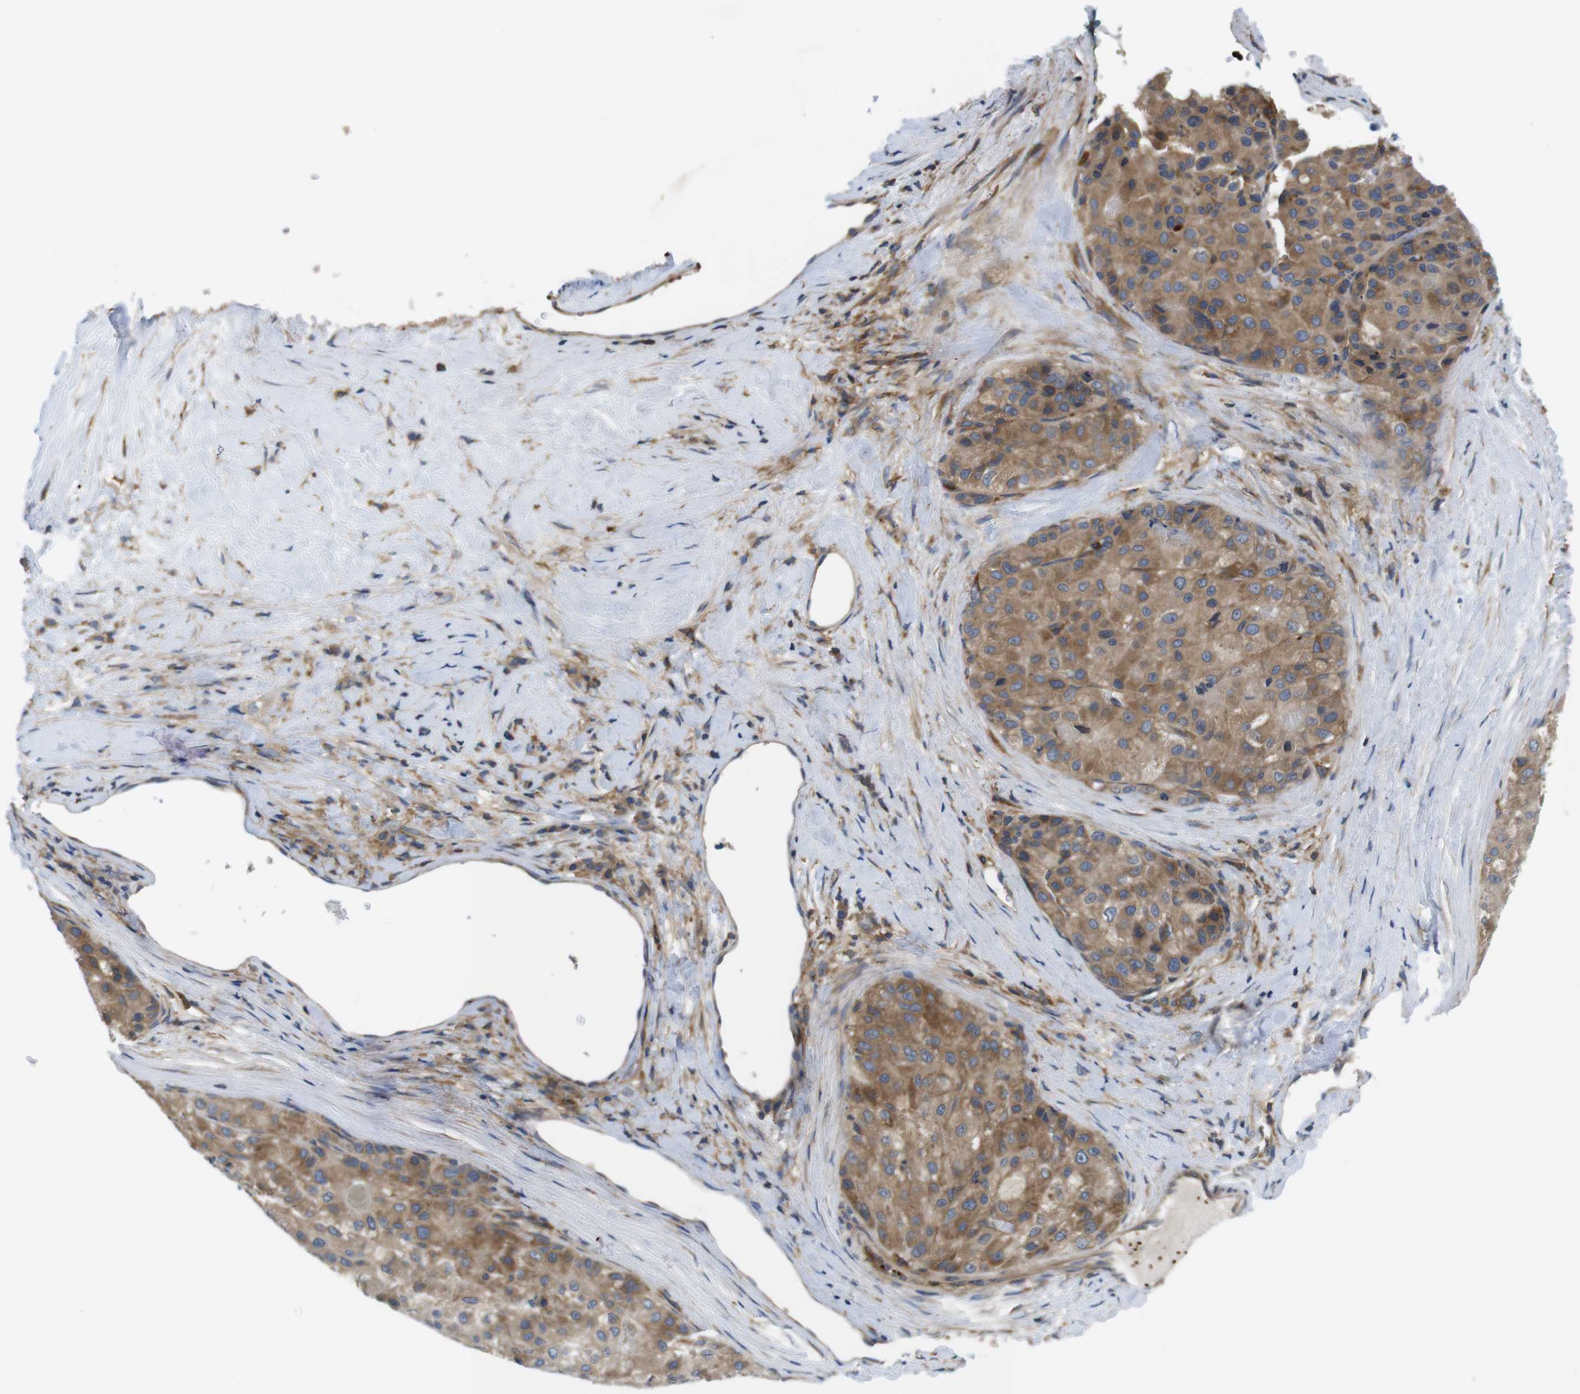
{"staining": {"intensity": "moderate", "quantity": ">75%", "location": "cytoplasmic/membranous"}, "tissue": "liver cancer", "cell_type": "Tumor cells", "image_type": "cancer", "snomed": [{"axis": "morphology", "description": "Carcinoma, Hepatocellular, NOS"}, {"axis": "topography", "description": "Liver"}], "caption": "Immunohistochemistry (IHC) (DAB) staining of liver hepatocellular carcinoma exhibits moderate cytoplasmic/membranous protein positivity in about >75% of tumor cells.", "gene": "HERPUD2", "patient": {"sex": "male", "age": 80}}